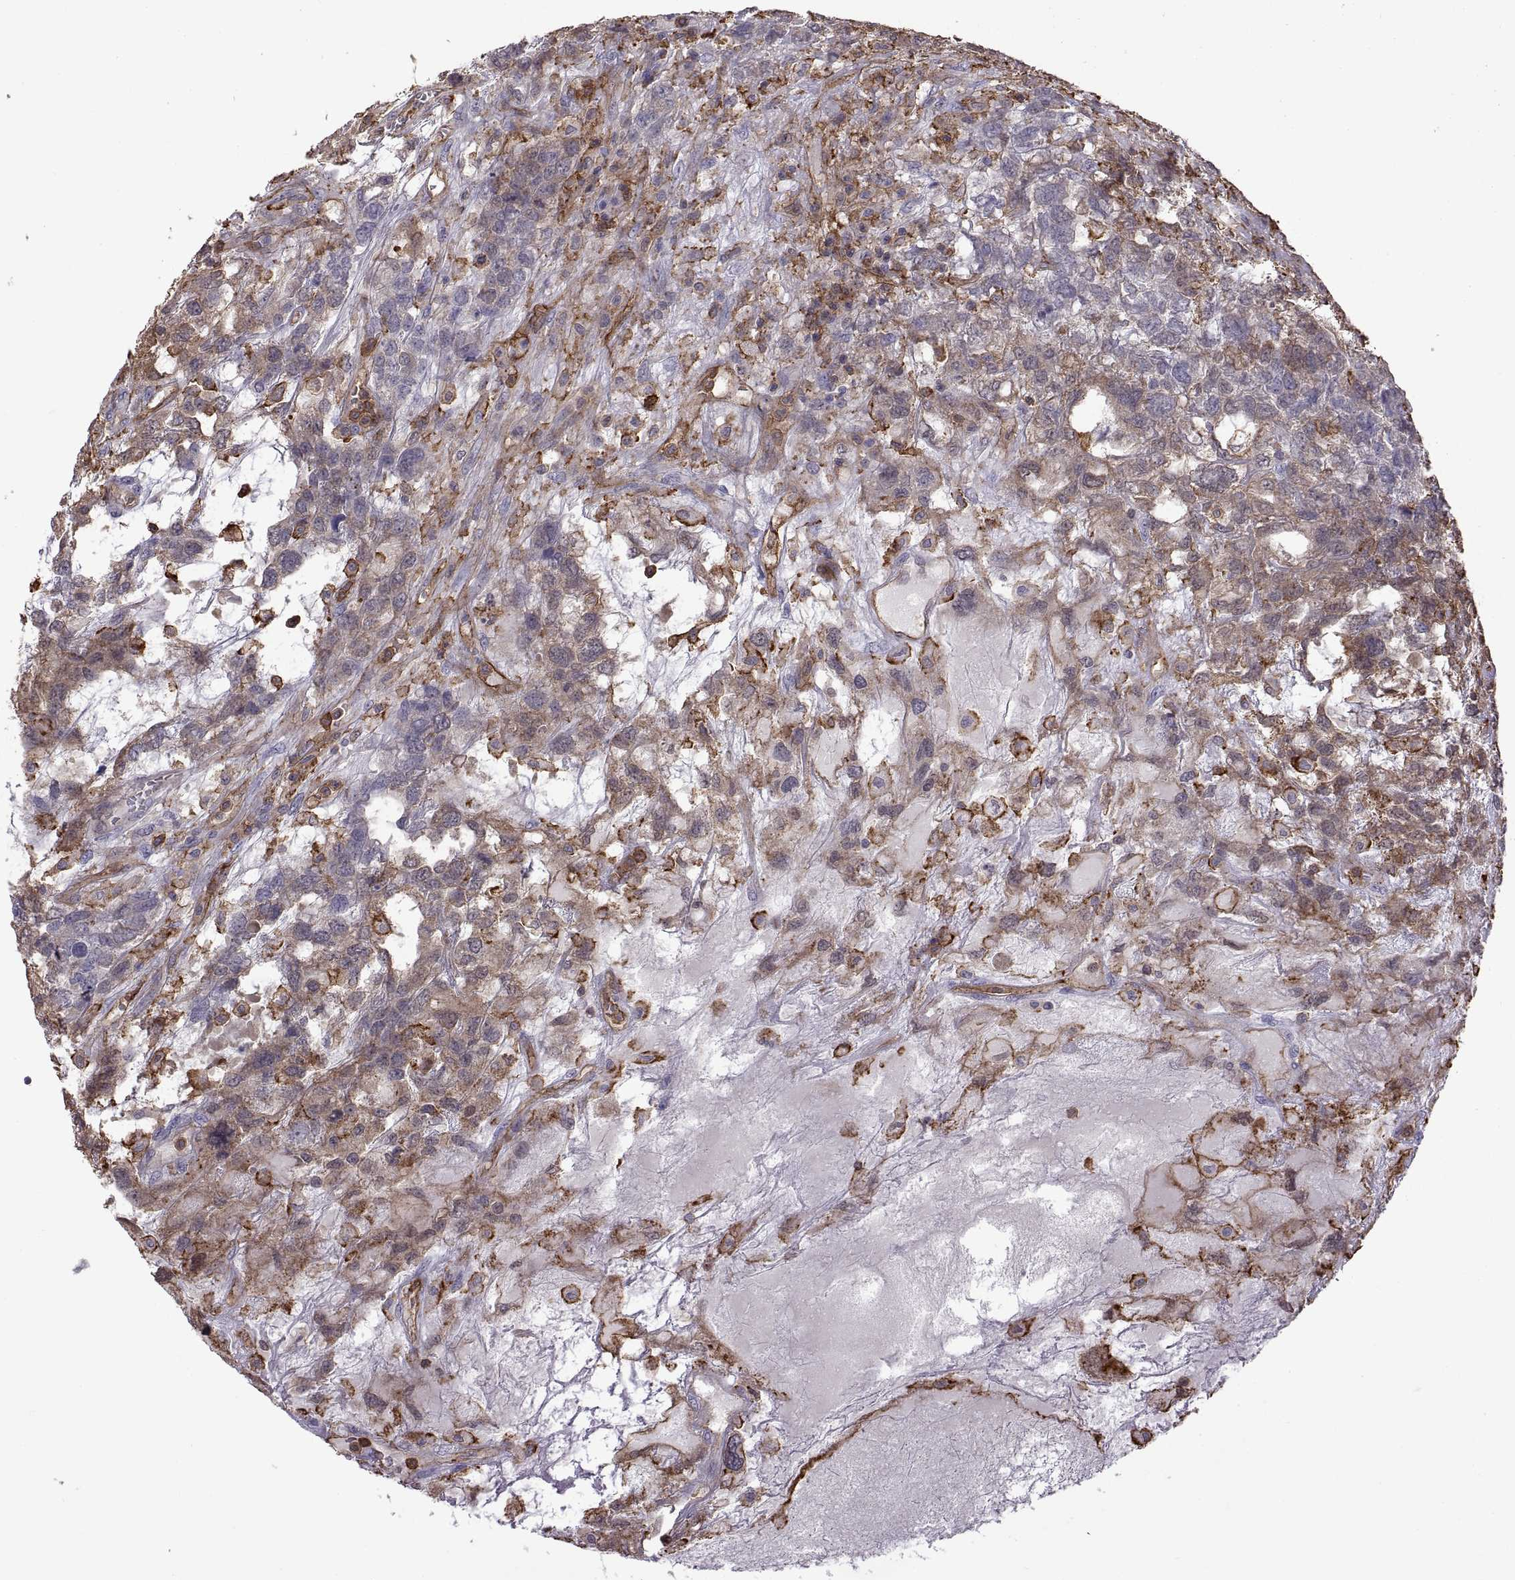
{"staining": {"intensity": "moderate", "quantity": "25%-75%", "location": "cytoplasmic/membranous"}, "tissue": "testis cancer", "cell_type": "Tumor cells", "image_type": "cancer", "snomed": [{"axis": "morphology", "description": "Seminoma, NOS"}, {"axis": "topography", "description": "Testis"}], "caption": "An immunohistochemistry (IHC) image of neoplastic tissue is shown. Protein staining in brown highlights moderate cytoplasmic/membranous positivity in testis cancer within tumor cells.", "gene": "S100A10", "patient": {"sex": "male", "age": 52}}